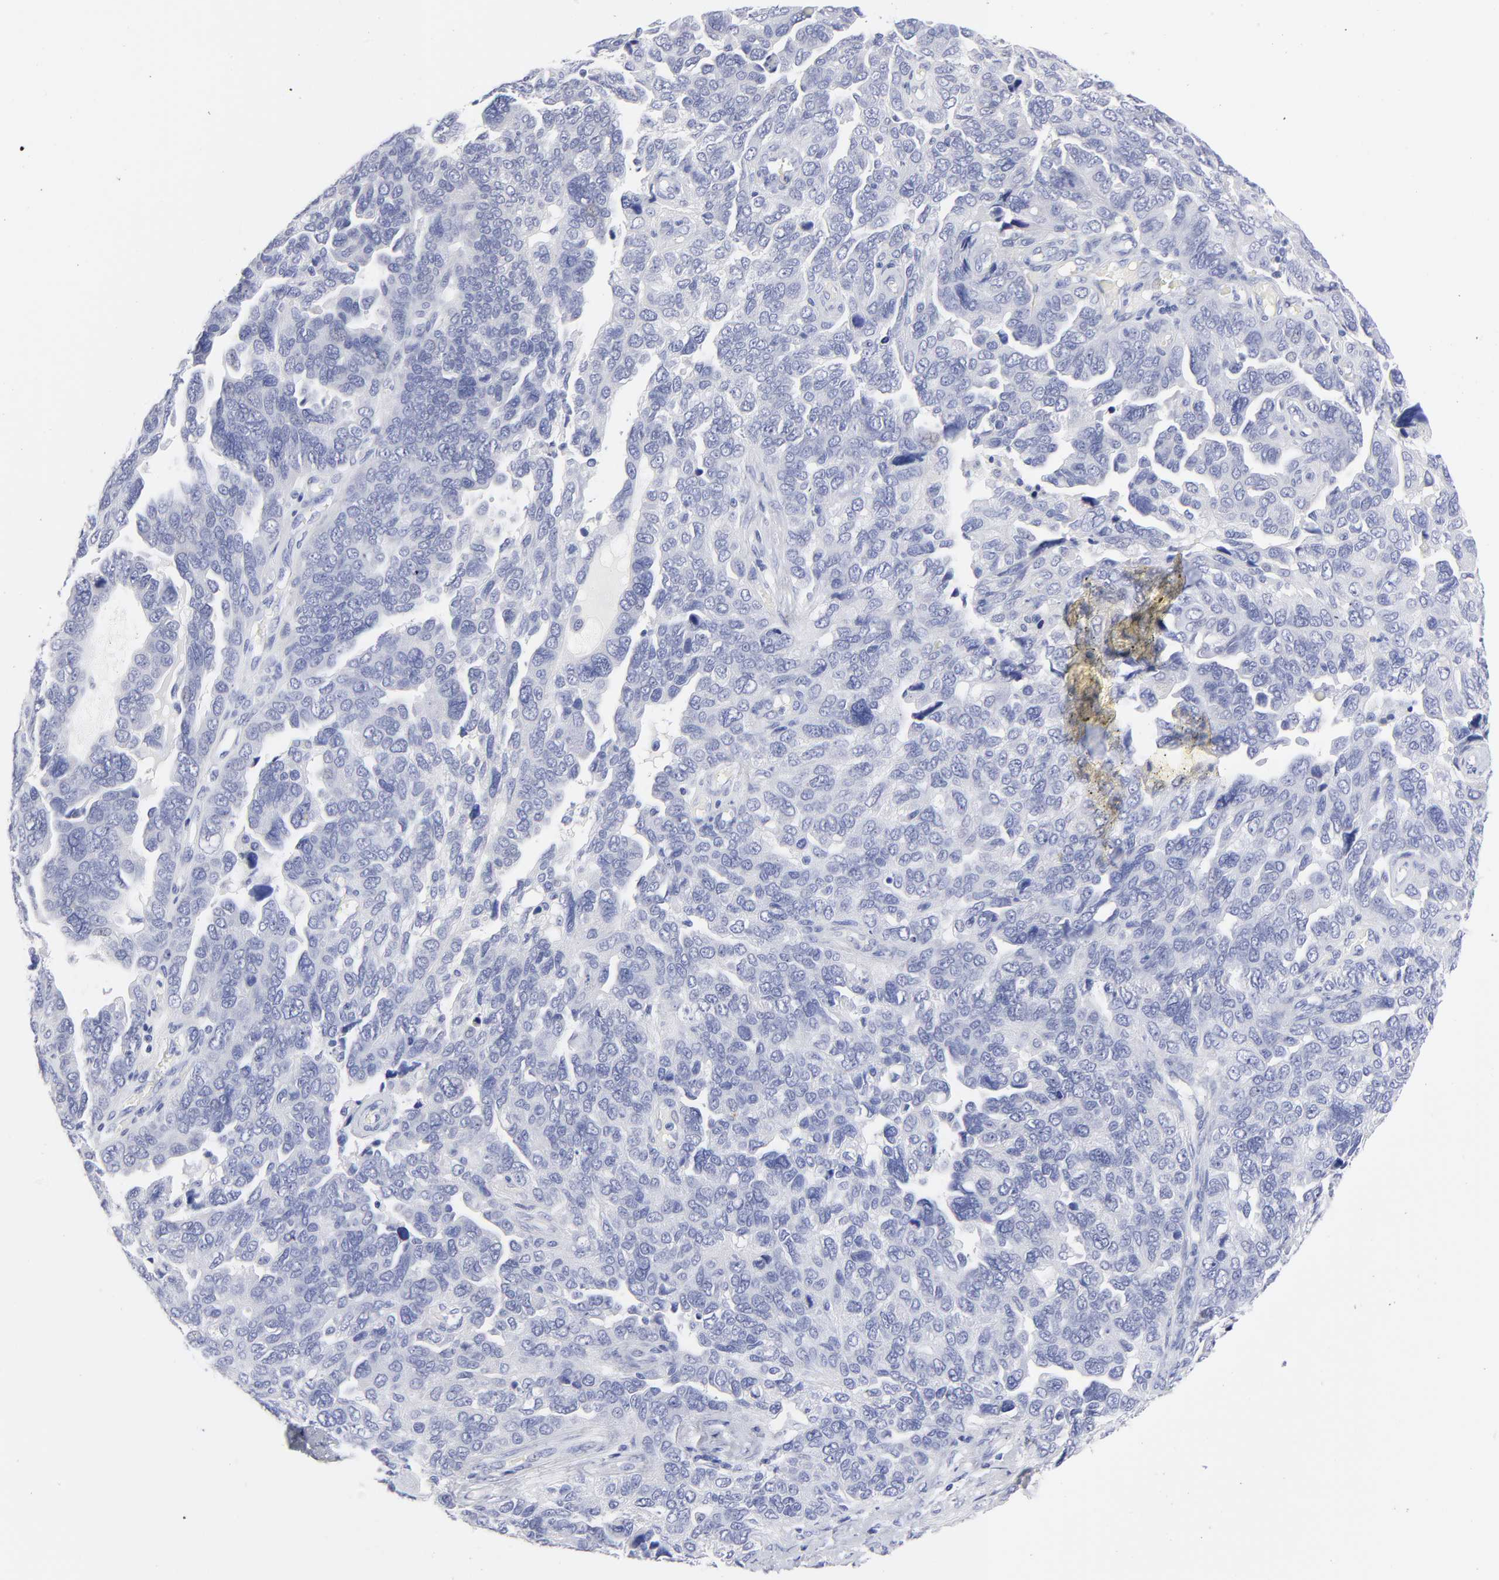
{"staining": {"intensity": "negative", "quantity": "none", "location": "none"}, "tissue": "ovarian cancer", "cell_type": "Tumor cells", "image_type": "cancer", "snomed": [{"axis": "morphology", "description": "Cystadenocarcinoma, serous, NOS"}, {"axis": "topography", "description": "Ovary"}], "caption": "High magnification brightfield microscopy of ovarian cancer (serous cystadenocarcinoma) stained with DAB (brown) and counterstained with hematoxylin (blue): tumor cells show no significant positivity.", "gene": "DUSP9", "patient": {"sex": "female", "age": 64}}